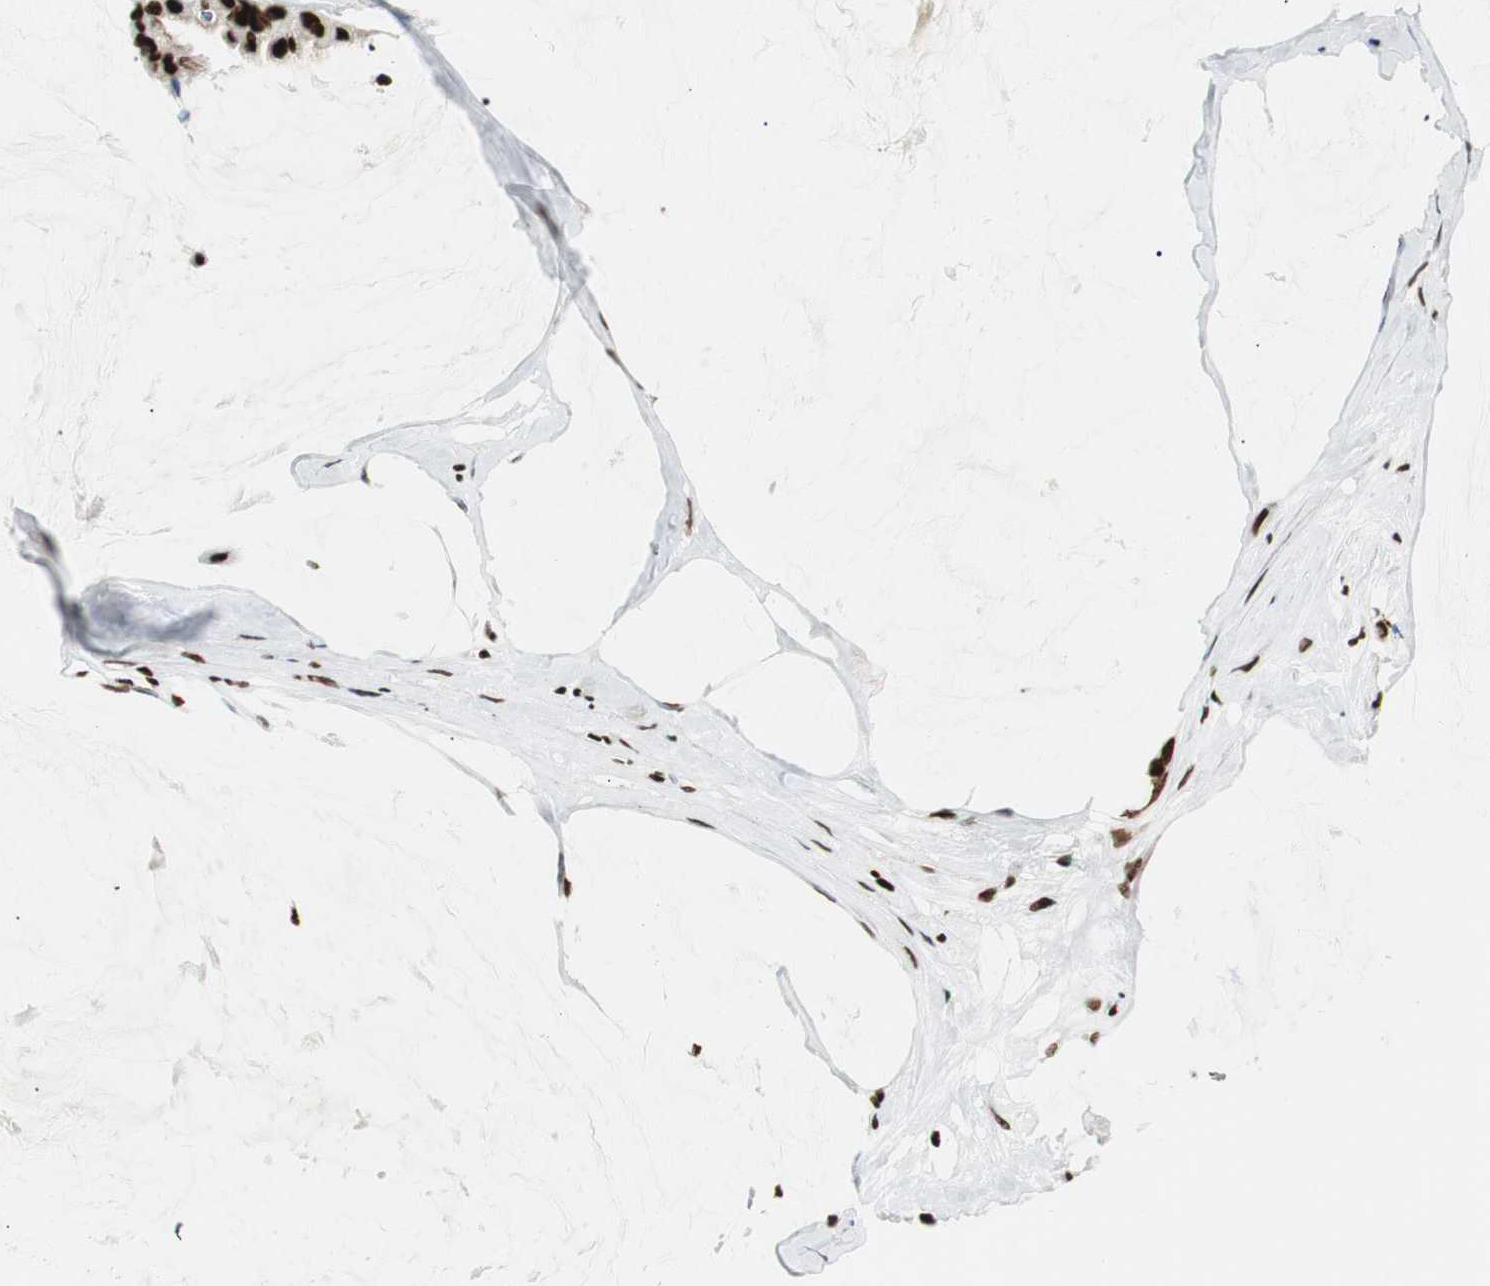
{"staining": {"intensity": "strong", "quantity": ">75%", "location": "nuclear"}, "tissue": "ovarian cancer", "cell_type": "Tumor cells", "image_type": "cancer", "snomed": [{"axis": "morphology", "description": "Cystadenocarcinoma, mucinous, NOS"}, {"axis": "topography", "description": "Ovary"}], "caption": "The histopathology image demonstrates staining of ovarian cancer (mucinous cystadenocarcinoma), revealing strong nuclear protein staining (brown color) within tumor cells.", "gene": "MTA2", "patient": {"sex": "female", "age": 39}}